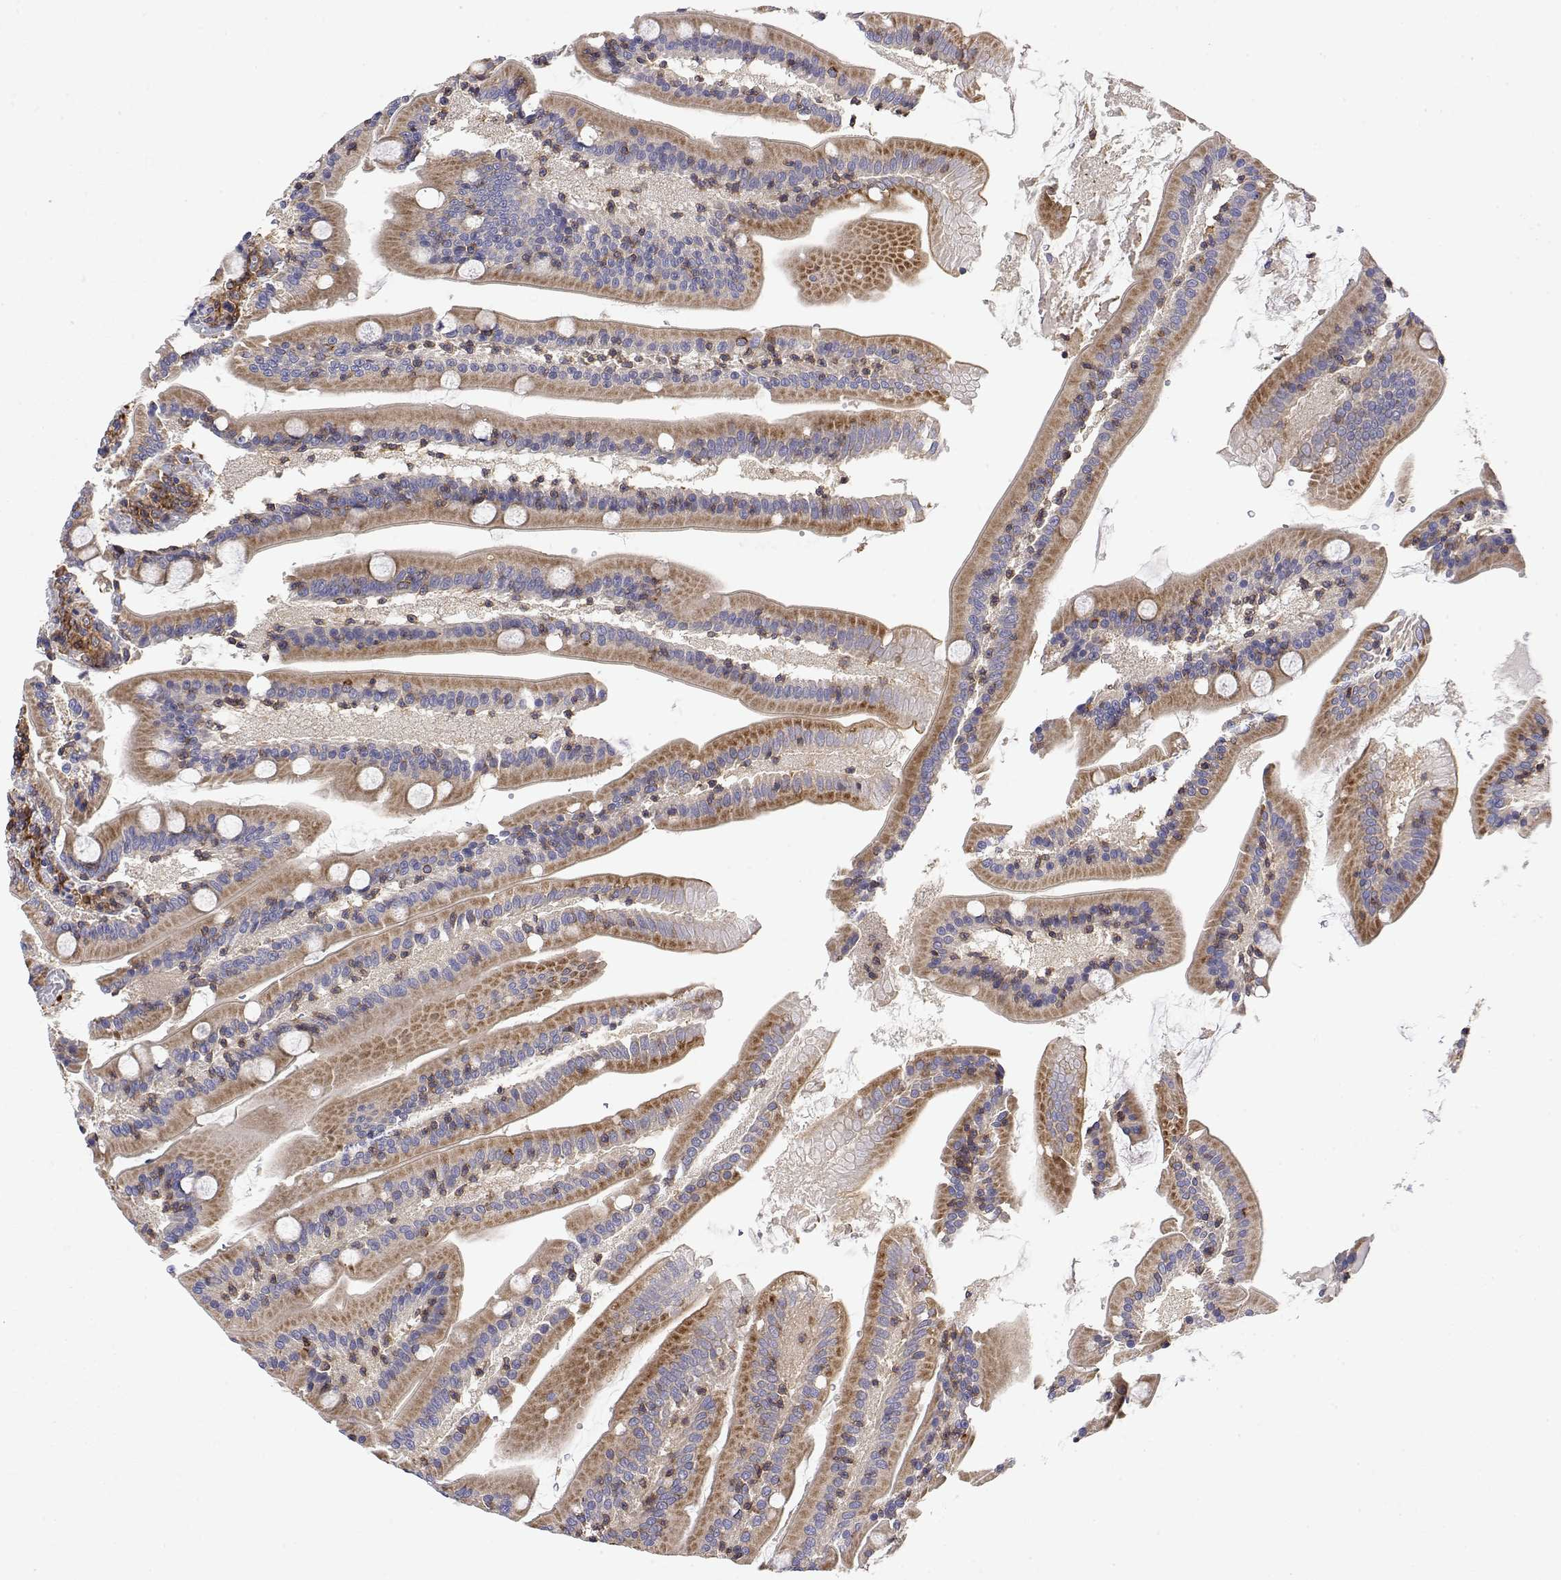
{"staining": {"intensity": "moderate", "quantity": ">75%", "location": "cytoplasmic/membranous"}, "tissue": "small intestine", "cell_type": "Glandular cells", "image_type": "normal", "snomed": [{"axis": "morphology", "description": "Normal tissue, NOS"}, {"axis": "topography", "description": "Small intestine"}], "caption": "DAB immunohistochemical staining of normal small intestine reveals moderate cytoplasmic/membranous protein staining in about >75% of glandular cells.", "gene": "EEF1G", "patient": {"sex": "male", "age": 37}}